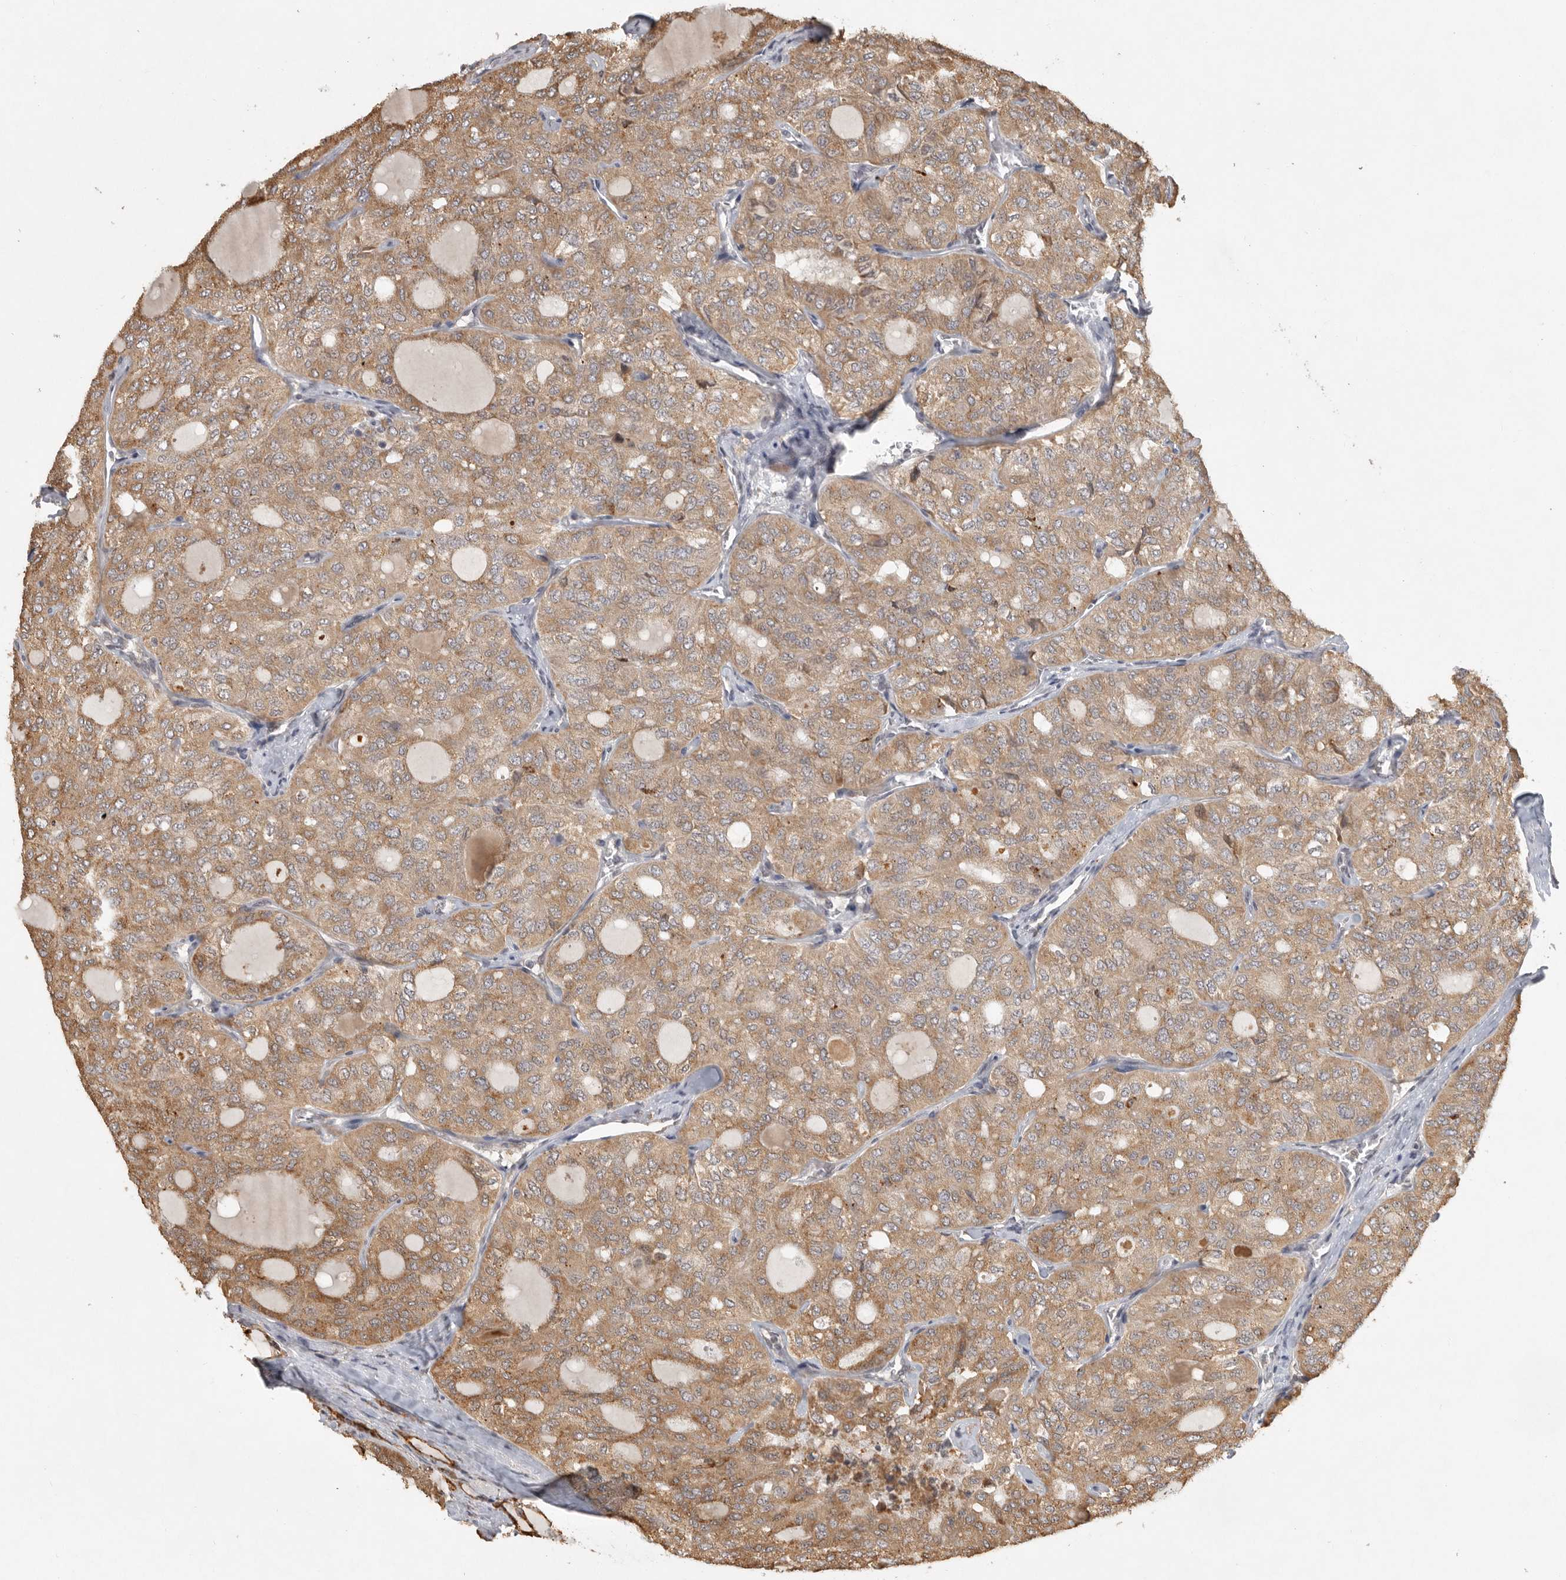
{"staining": {"intensity": "moderate", "quantity": ">75%", "location": "cytoplasmic/membranous"}, "tissue": "thyroid cancer", "cell_type": "Tumor cells", "image_type": "cancer", "snomed": [{"axis": "morphology", "description": "Follicular adenoma carcinoma, NOS"}, {"axis": "topography", "description": "Thyroid gland"}], "caption": "Thyroid cancer stained with DAB (3,3'-diaminobenzidine) immunohistochemistry exhibits medium levels of moderate cytoplasmic/membranous staining in about >75% of tumor cells. (DAB (3,3'-diaminobenzidine) = brown stain, brightfield microscopy at high magnification).", "gene": "ZNF83", "patient": {"sex": "male", "age": 75}}